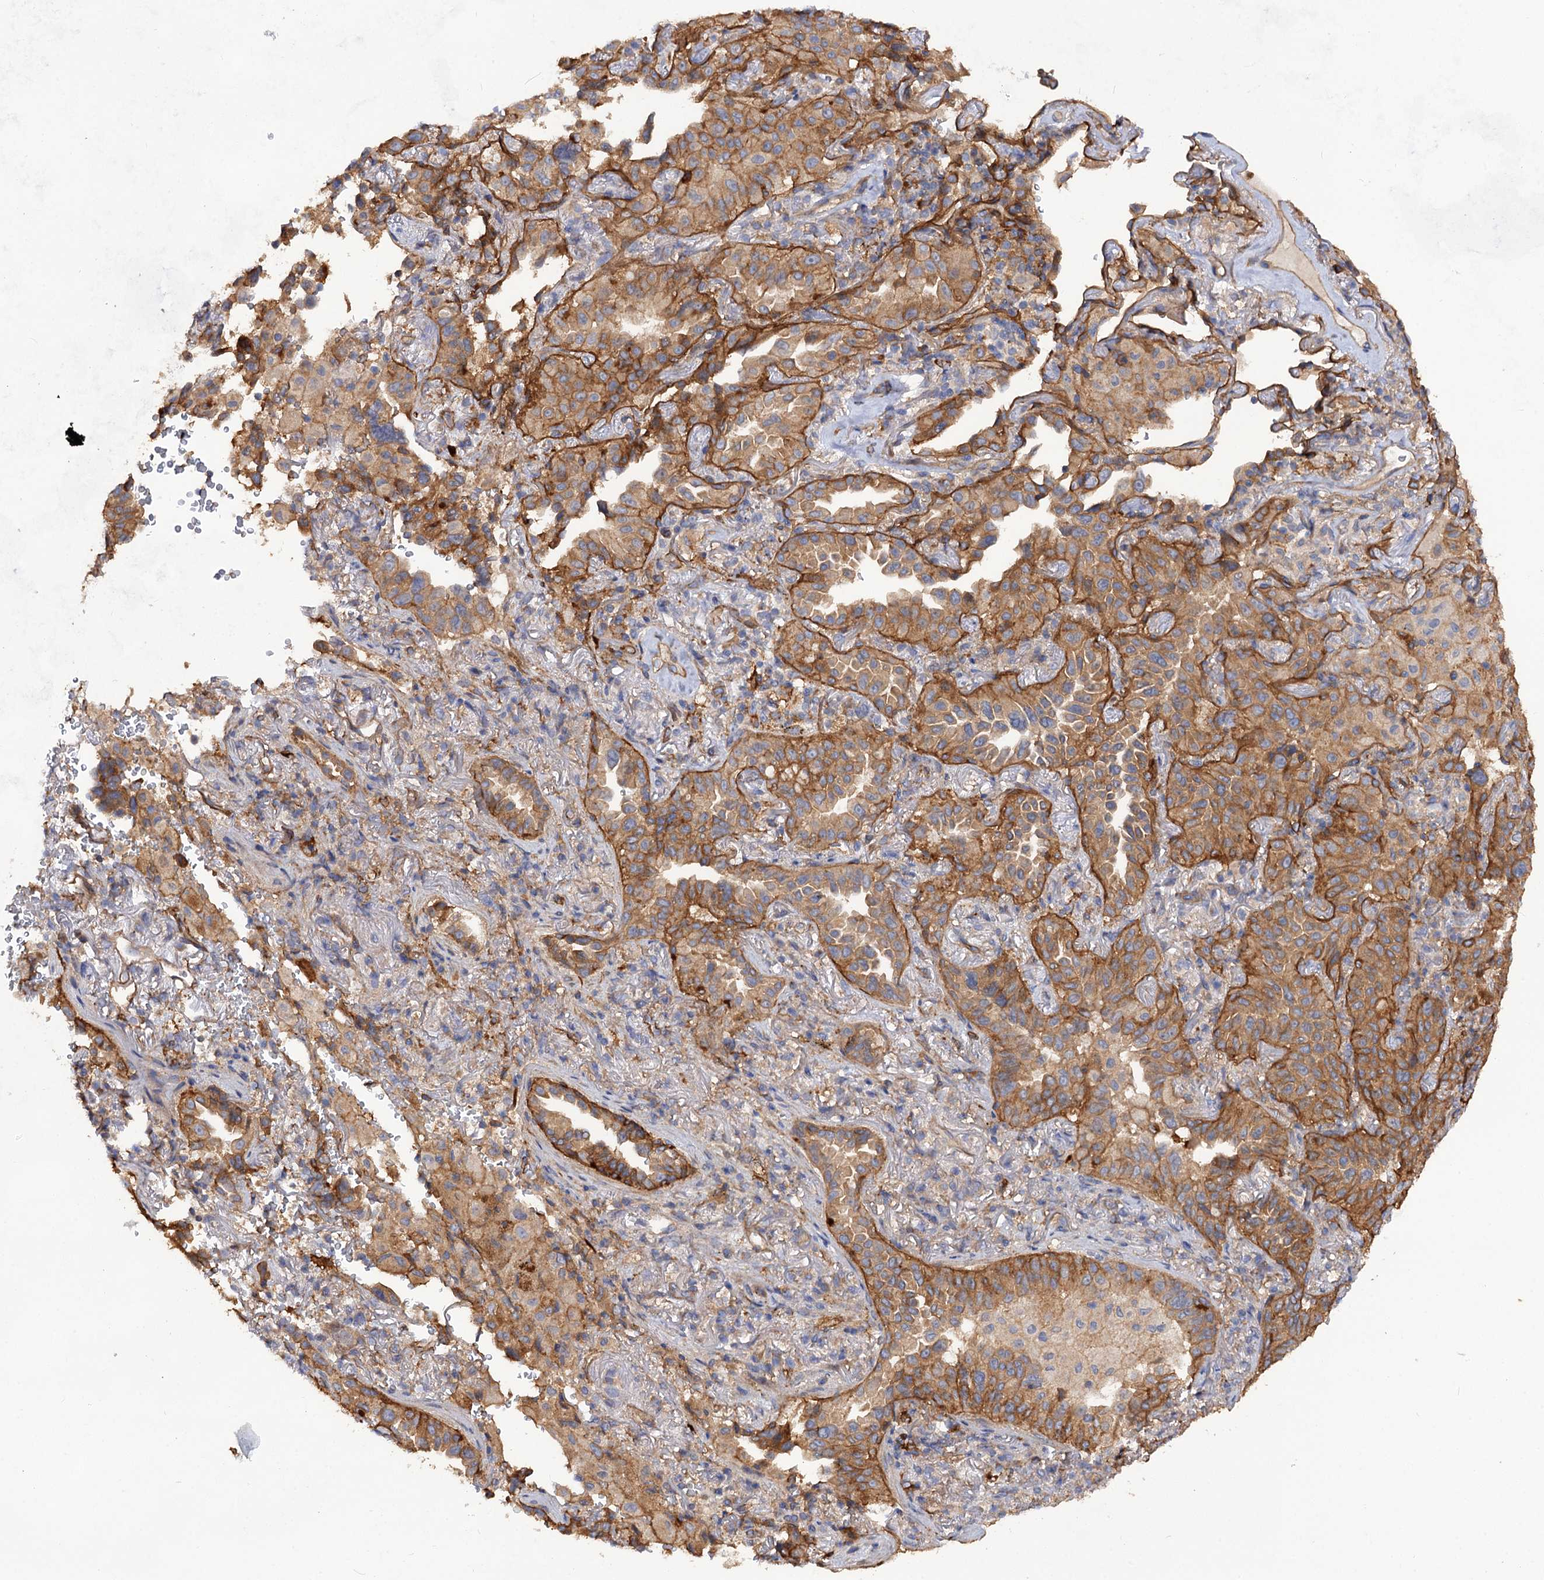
{"staining": {"intensity": "moderate", "quantity": ">75%", "location": "cytoplasmic/membranous"}, "tissue": "lung cancer", "cell_type": "Tumor cells", "image_type": "cancer", "snomed": [{"axis": "morphology", "description": "Adenocarcinoma, NOS"}, {"axis": "topography", "description": "Lung"}], "caption": "Brown immunohistochemical staining in lung adenocarcinoma shows moderate cytoplasmic/membranous positivity in about >75% of tumor cells.", "gene": "CSAD", "patient": {"sex": "female", "age": 69}}